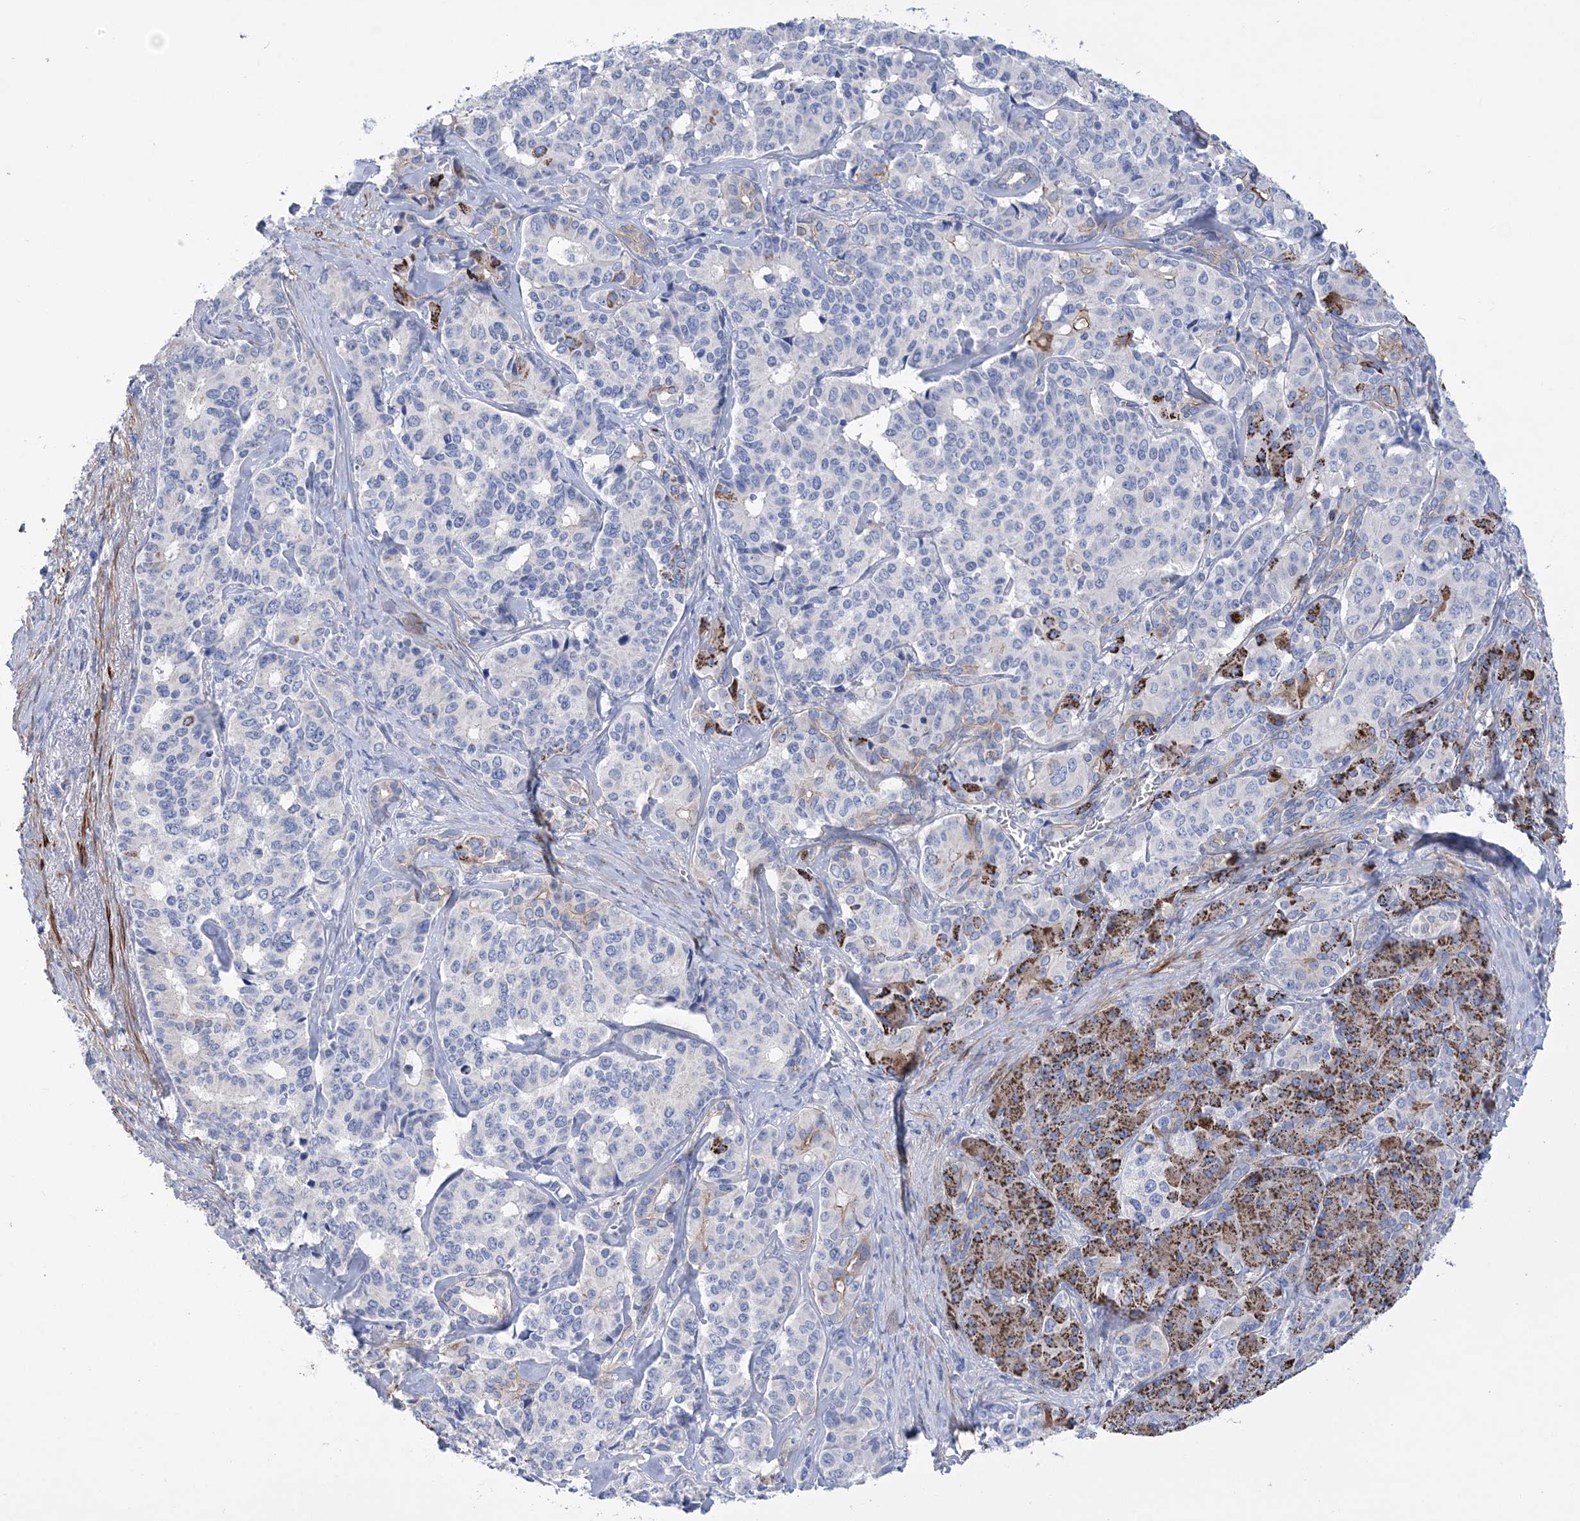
{"staining": {"intensity": "negative", "quantity": "none", "location": "none"}, "tissue": "pancreatic cancer", "cell_type": "Tumor cells", "image_type": "cancer", "snomed": [{"axis": "morphology", "description": "Adenocarcinoma, NOS"}, {"axis": "topography", "description": "Pancreas"}], "caption": "Immunohistochemistry image of human adenocarcinoma (pancreatic) stained for a protein (brown), which shows no staining in tumor cells. The staining was performed using DAB to visualize the protein expression in brown, while the nuclei were stained in blue with hematoxylin (Magnification: 20x).", "gene": "WDR74", "patient": {"sex": "female", "age": 74}}